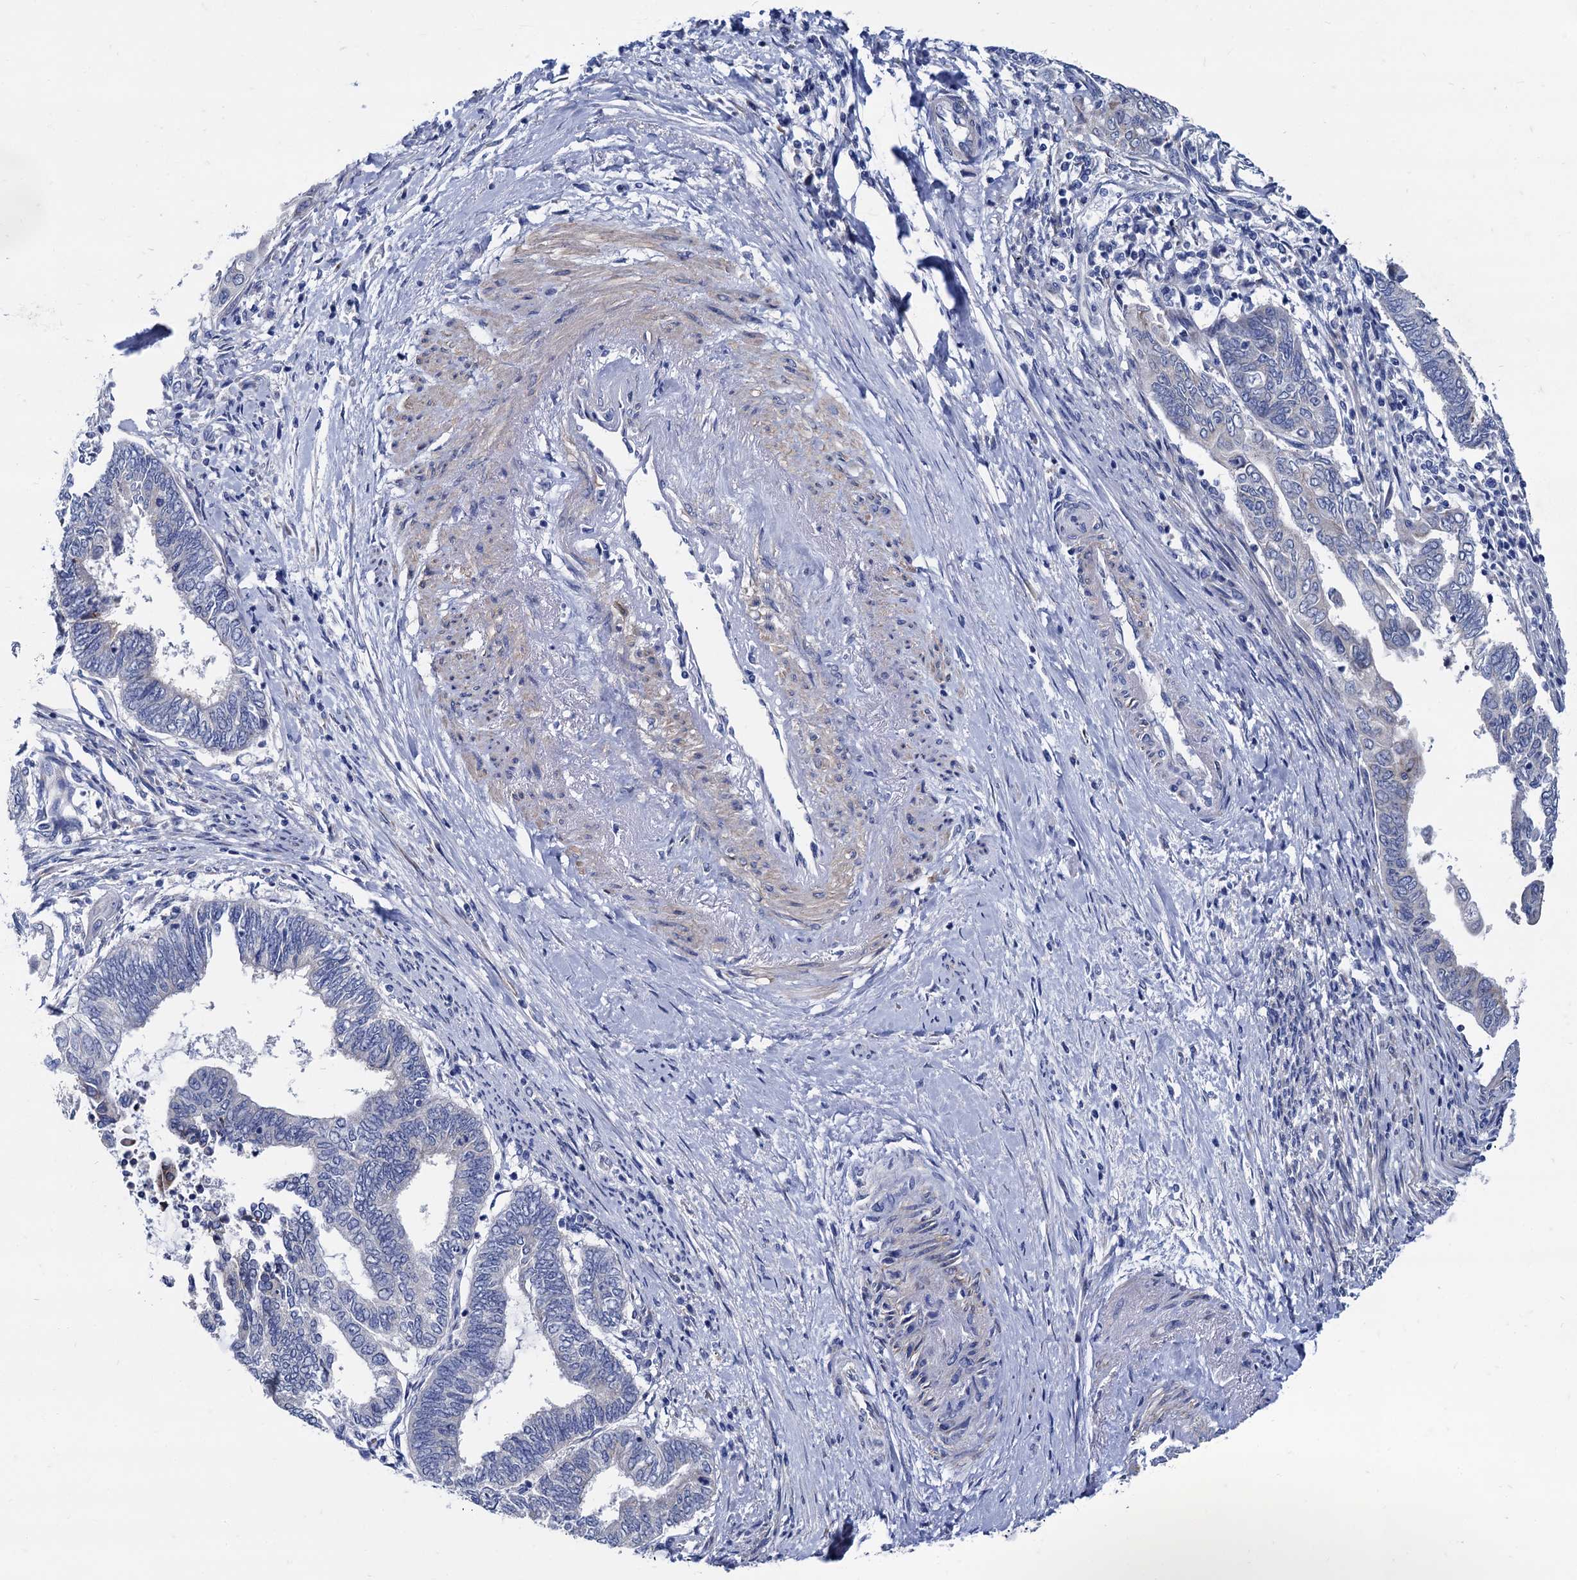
{"staining": {"intensity": "negative", "quantity": "none", "location": "none"}, "tissue": "endometrial cancer", "cell_type": "Tumor cells", "image_type": "cancer", "snomed": [{"axis": "morphology", "description": "Adenocarcinoma, NOS"}, {"axis": "topography", "description": "Uterus"}, {"axis": "topography", "description": "Endometrium"}], "caption": "IHC photomicrograph of human endometrial cancer stained for a protein (brown), which exhibits no expression in tumor cells.", "gene": "FOXR2", "patient": {"sex": "female", "age": 70}}